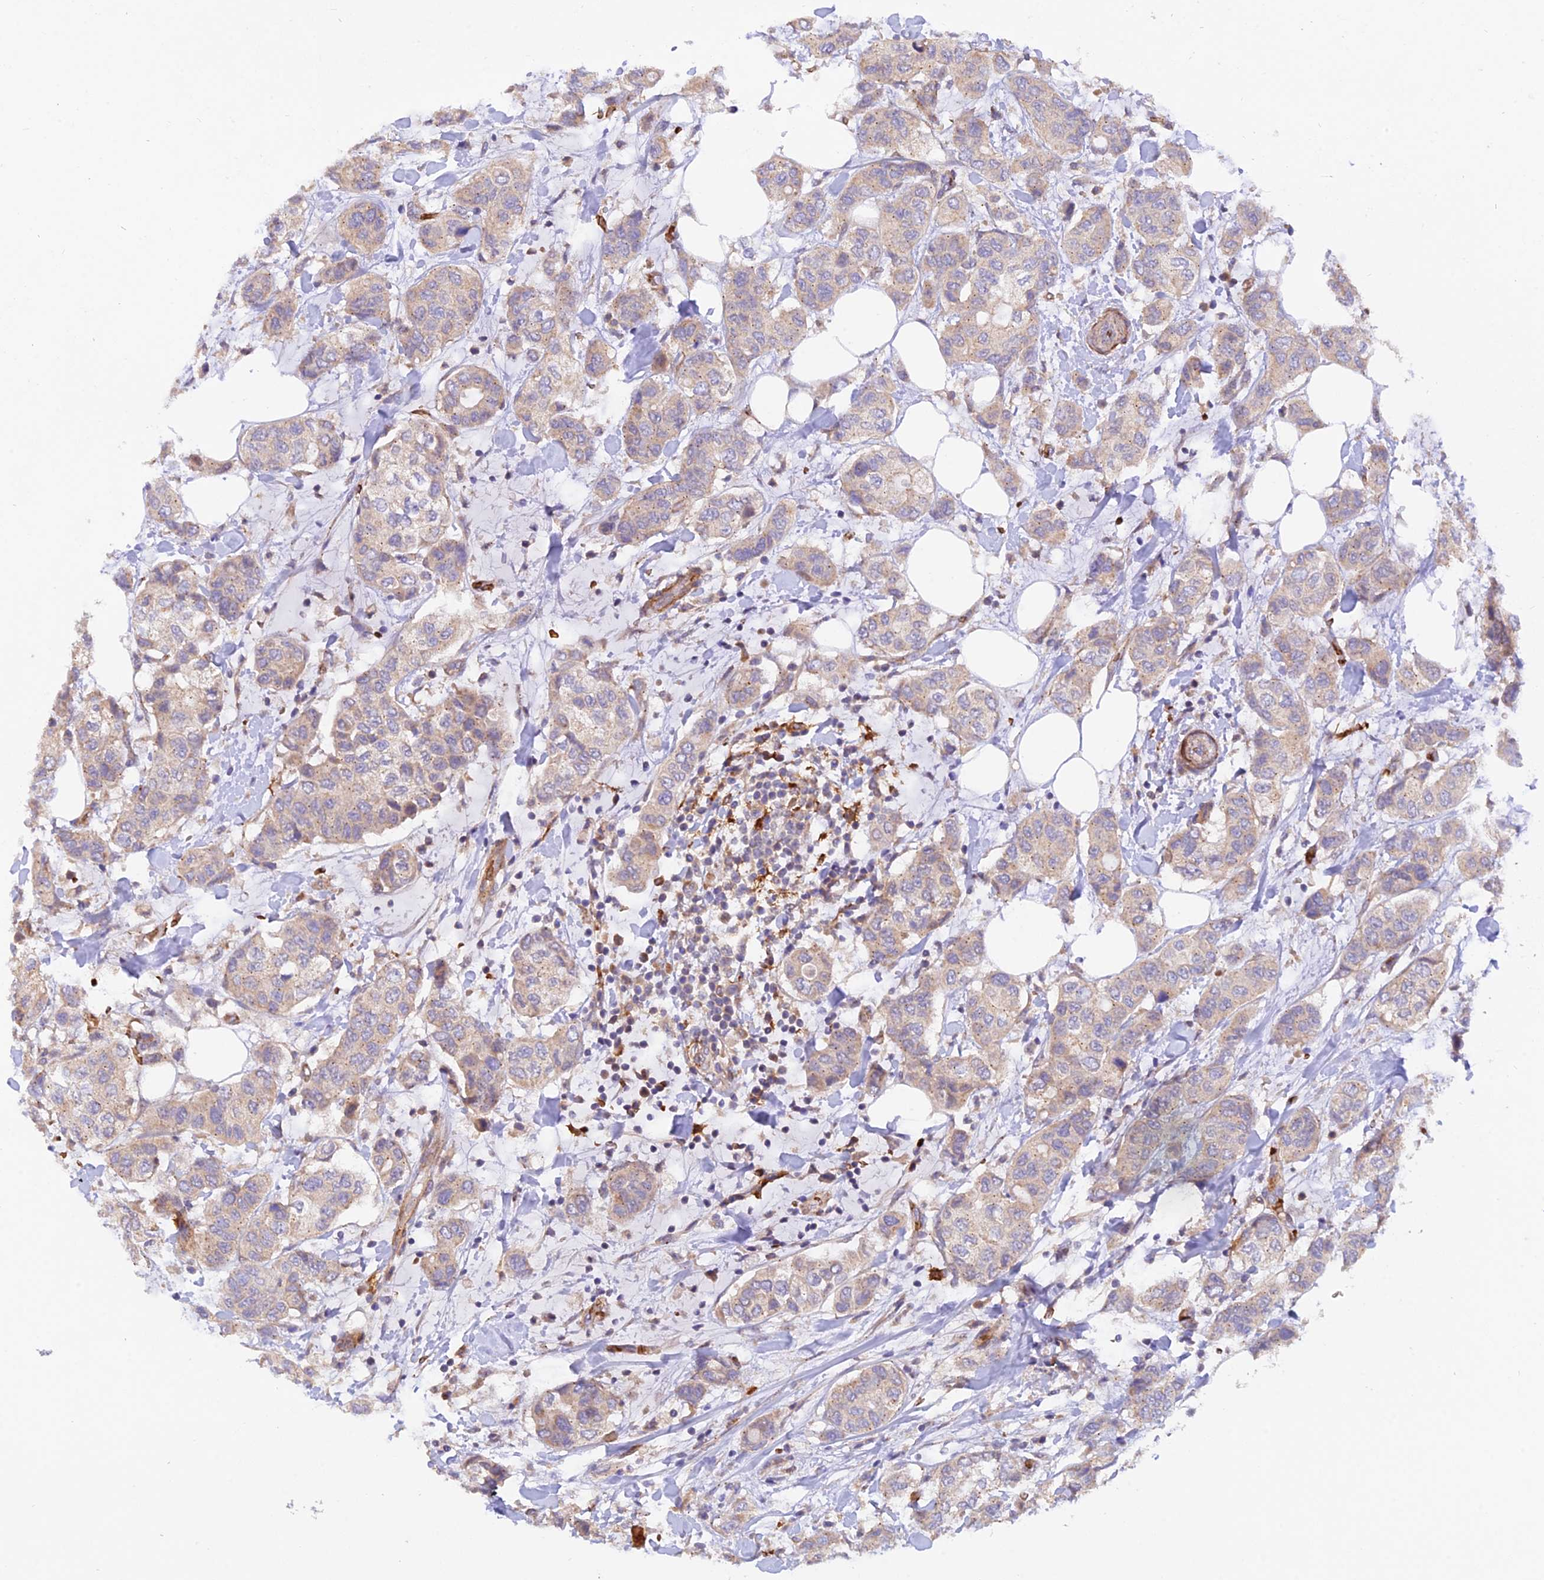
{"staining": {"intensity": "weak", "quantity": "25%-75%", "location": "cytoplasmic/membranous"}, "tissue": "breast cancer", "cell_type": "Tumor cells", "image_type": "cancer", "snomed": [{"axis": "morphology", "description": "Lobular carcinoma"}, {"axis": "topography", "description": "Breast"}], "caption": "Weak cytoplasmic/membranous positivity is seen in approximately 25%-75% of tumor cells in breast lobular carcinoma.", "gene": "WDFY4", "patient": {"sex": "female", "age": 51}}